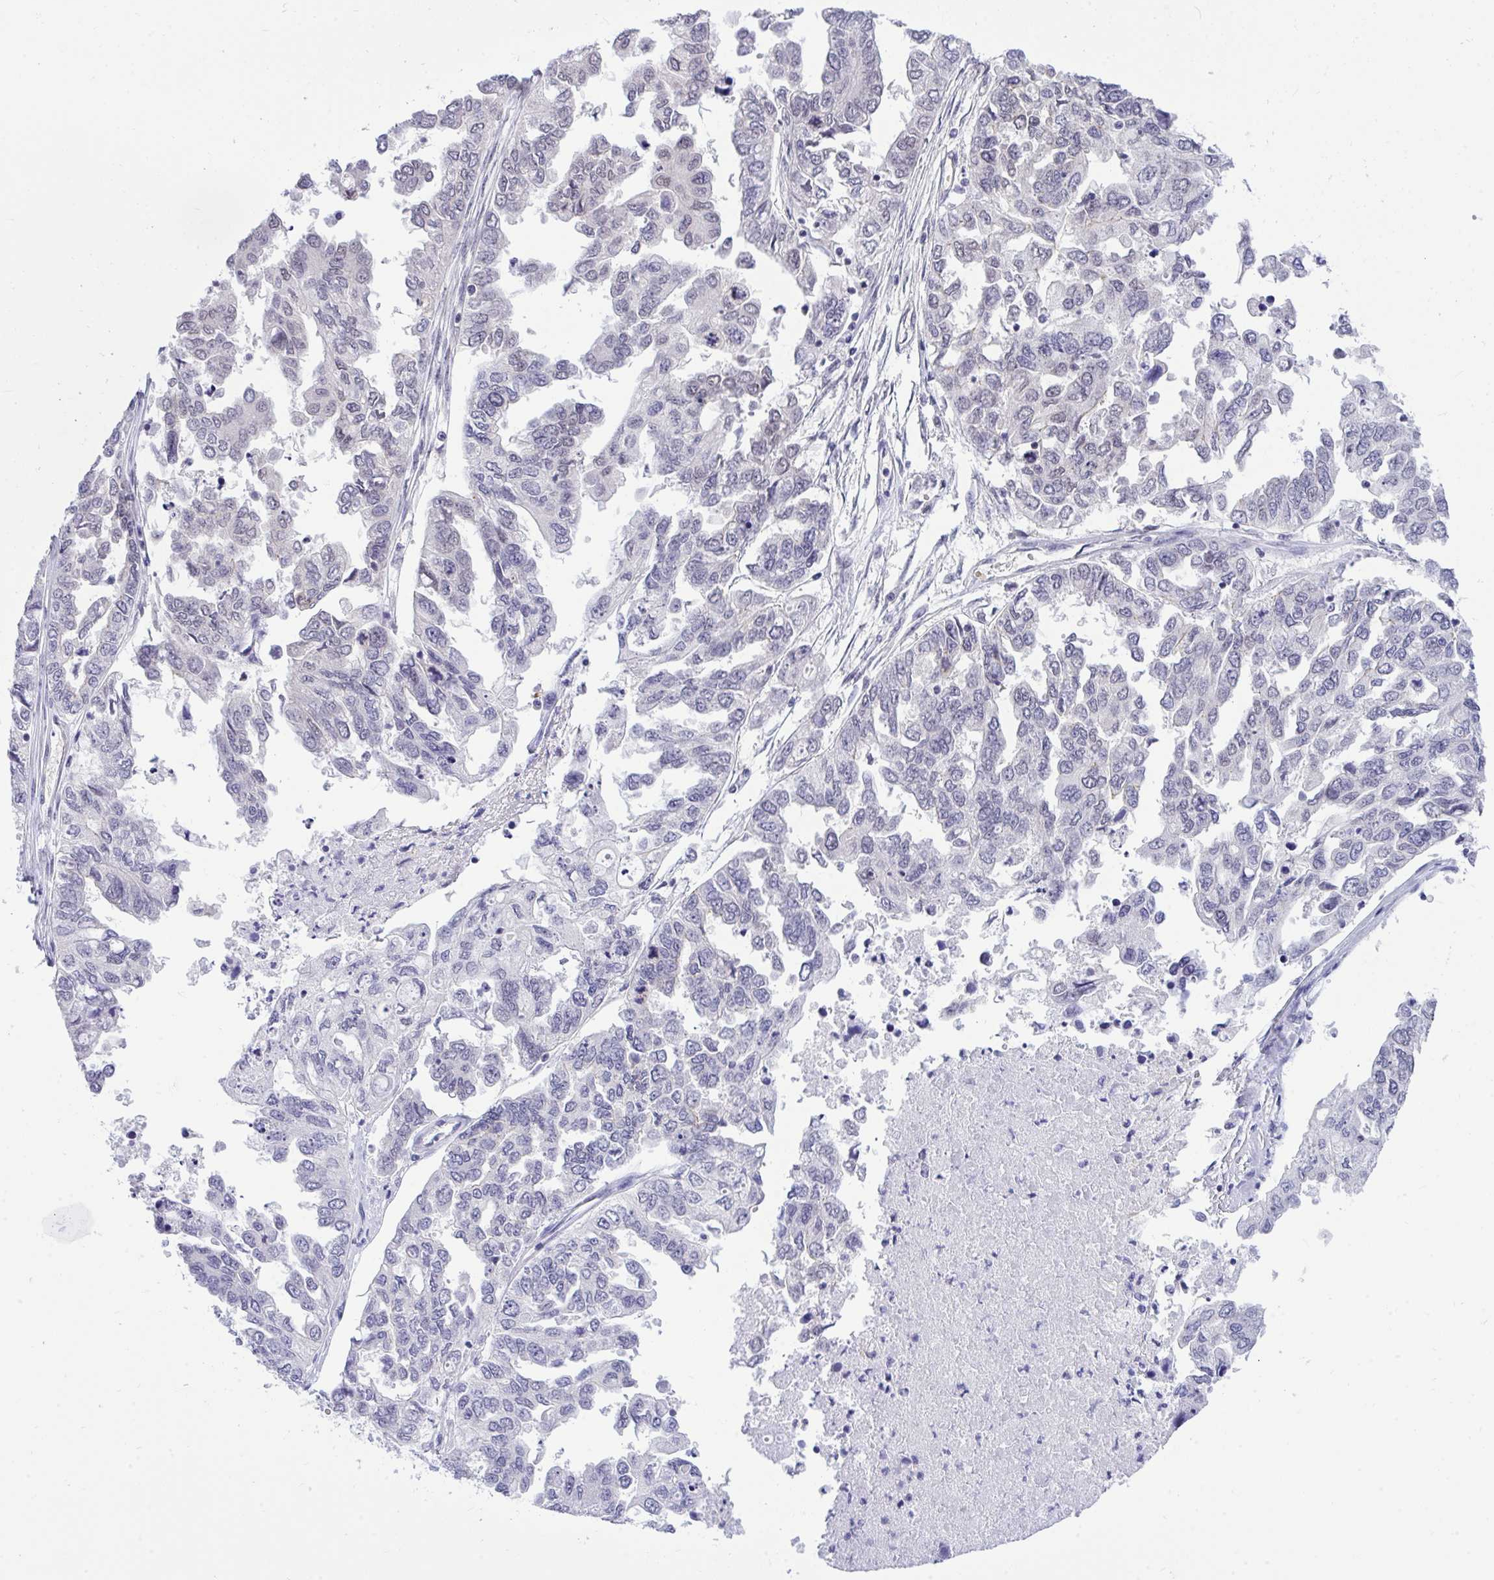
{"staining": {"intensity": "negative", "quantity": "none", "location": "none"}, "tissue": "ovarian cancer", "cell_type": "Tumor cells", "image_type": "cancer", "snomed": [{"axis": "morphology", "description": "Cystadenocarcinoma, serous, NOS"}, {"axis": "topography", "description": "Ovary"}], "caption": "Serous cystadenocarcinoma (ovarian) was stained to show a protein in brown. There is no significant positivity in tumor cells.", "gene": "PPP1CA", "patient": {"sex": "female", "age": 53}}